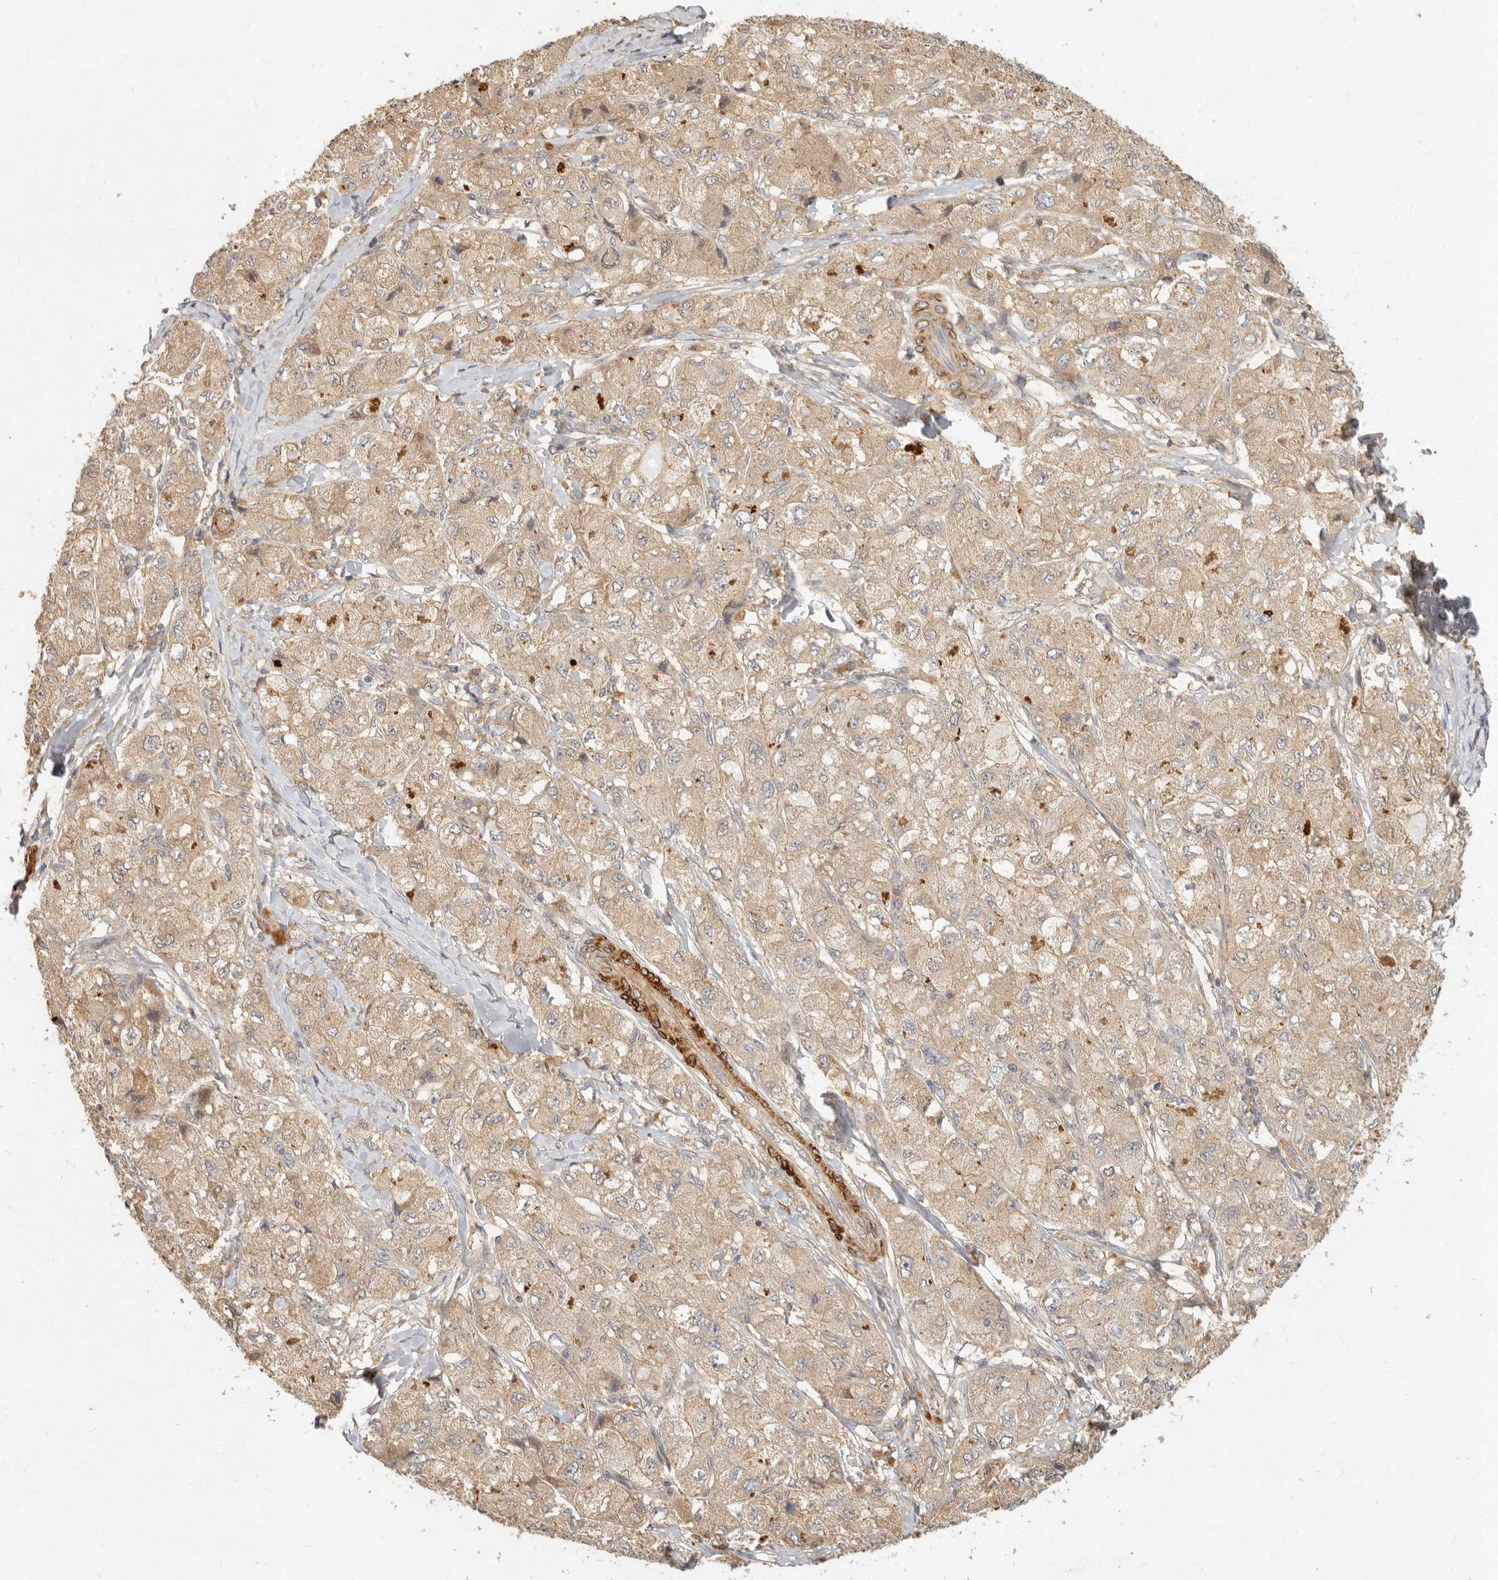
{"staining": {"intensity": "moderate", "quantity": ">75%", "location": "cytoplasmic/membranous"}, "tissue": "liver cancer", "cell_type": "Tumor cells", "image_type": "cancer", "snomed": [{"axis": "morphology", "description": "Carcinoma, Hepatocellular, NOS"}, {"axis": "topography", "description": "Liver"}], "caption": "Liver cancer (hepatocellular carcinoma) was stained to show a protein in brown. There is medium levels of moderate cytoplasmic/membranous positivity in approximately >75% of tumor cells. (DAB IHC with brightfield microscopy, high magnification).", "gene": "VIPR1", "patient": {"sex": "male", "age": 80}}